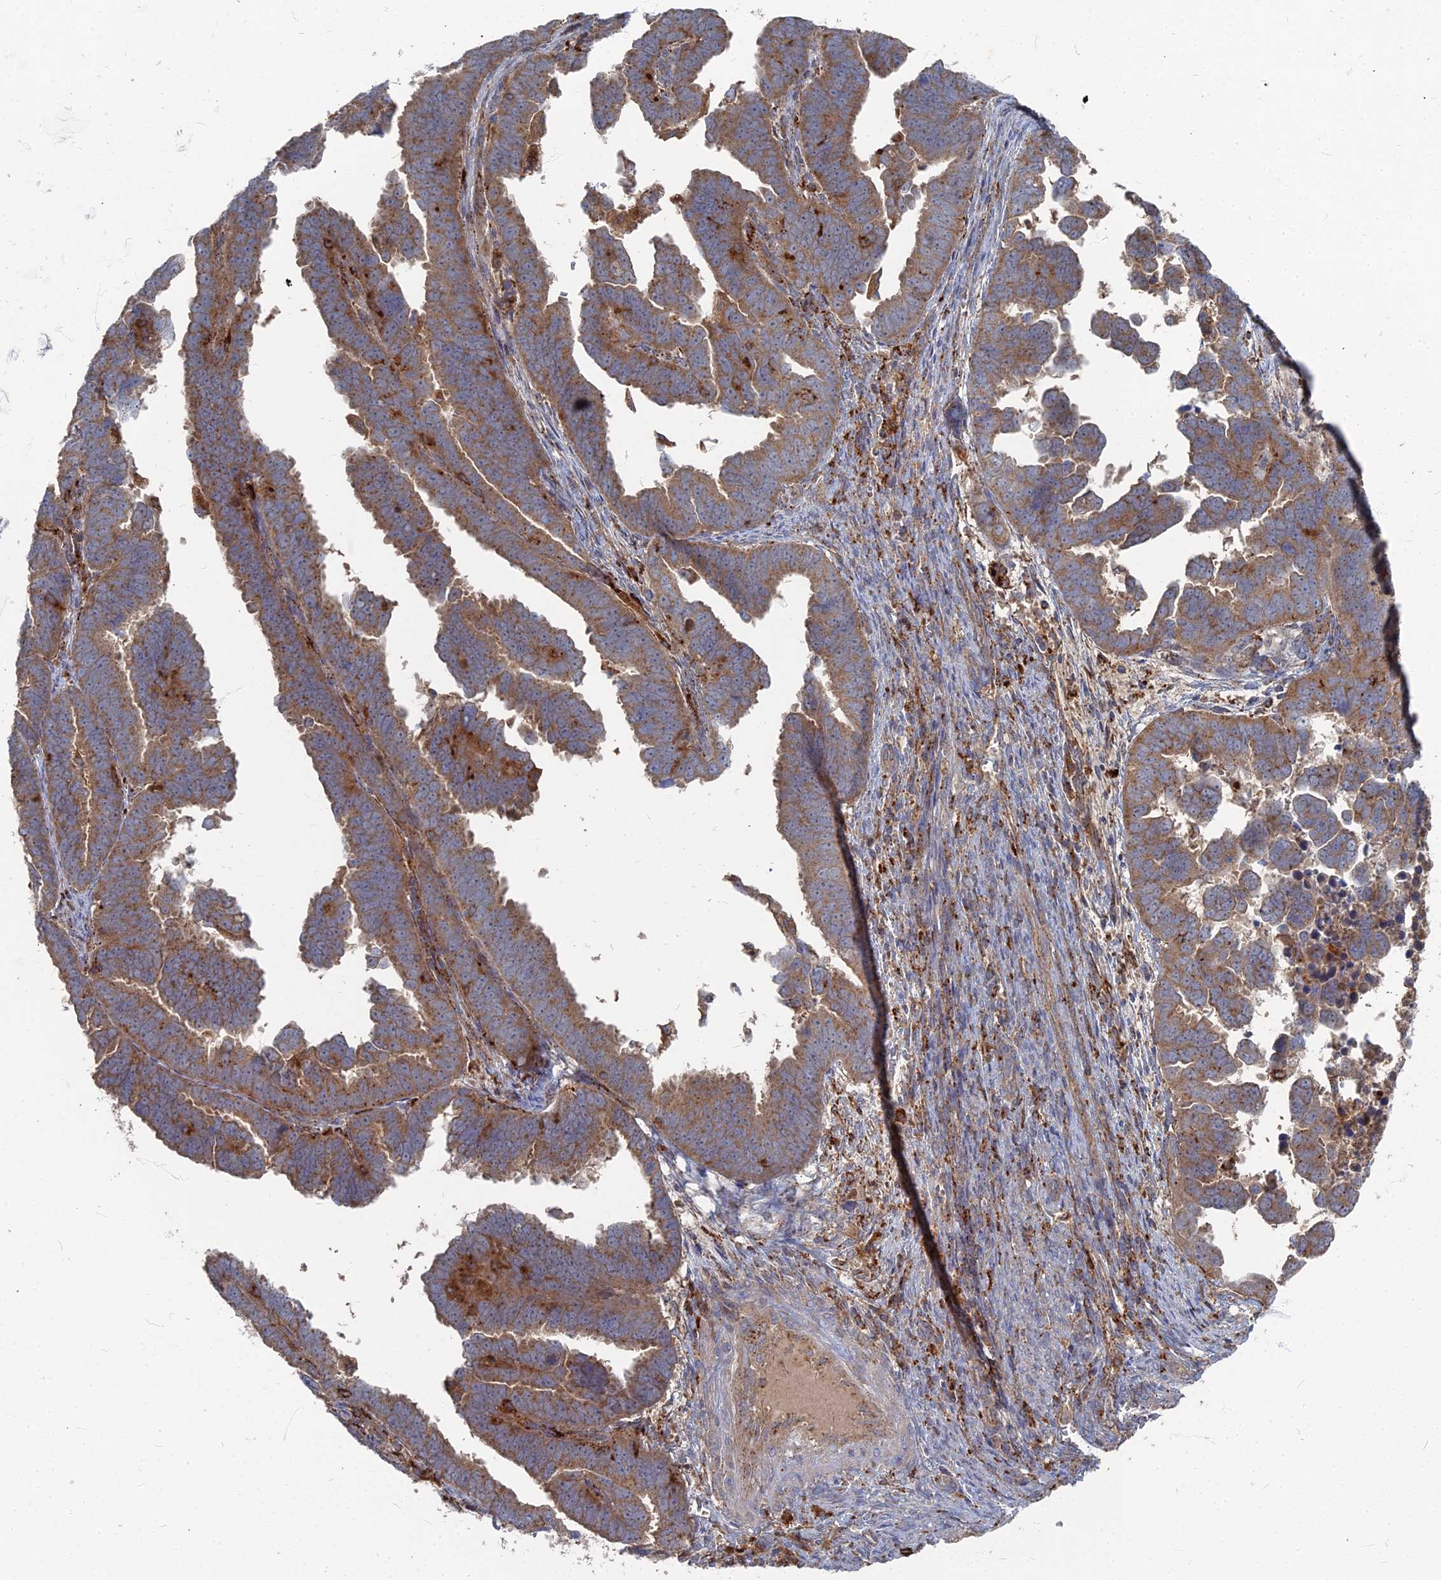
{"staining": {"intensity": "moderate", "quantity": ">75%", "location": "cytoplasmic/membranous"}, "tissue": "endometrial cancer", "cell_type": "Tumor cells", "image_type": "cancer", "snomed": [{"axis": "morphology", "description": "Adenocarcinoma, NOS"}, {"axis": "topography", "description": "Endometrium"}], "caption": "High-magnification brightfield microscopy of adenocarcinoma (endometrial) stained with DAB (3,3'-diaminobenzidine) (brown) and counterstained with hematoxylin (blue). tumor cells exhibit moderate cytoplasmic/membranous staining is appreciated in approximately>75% of cells.", "gene": "PPCDC", "patient": {"sex": "female", "age": 75}}